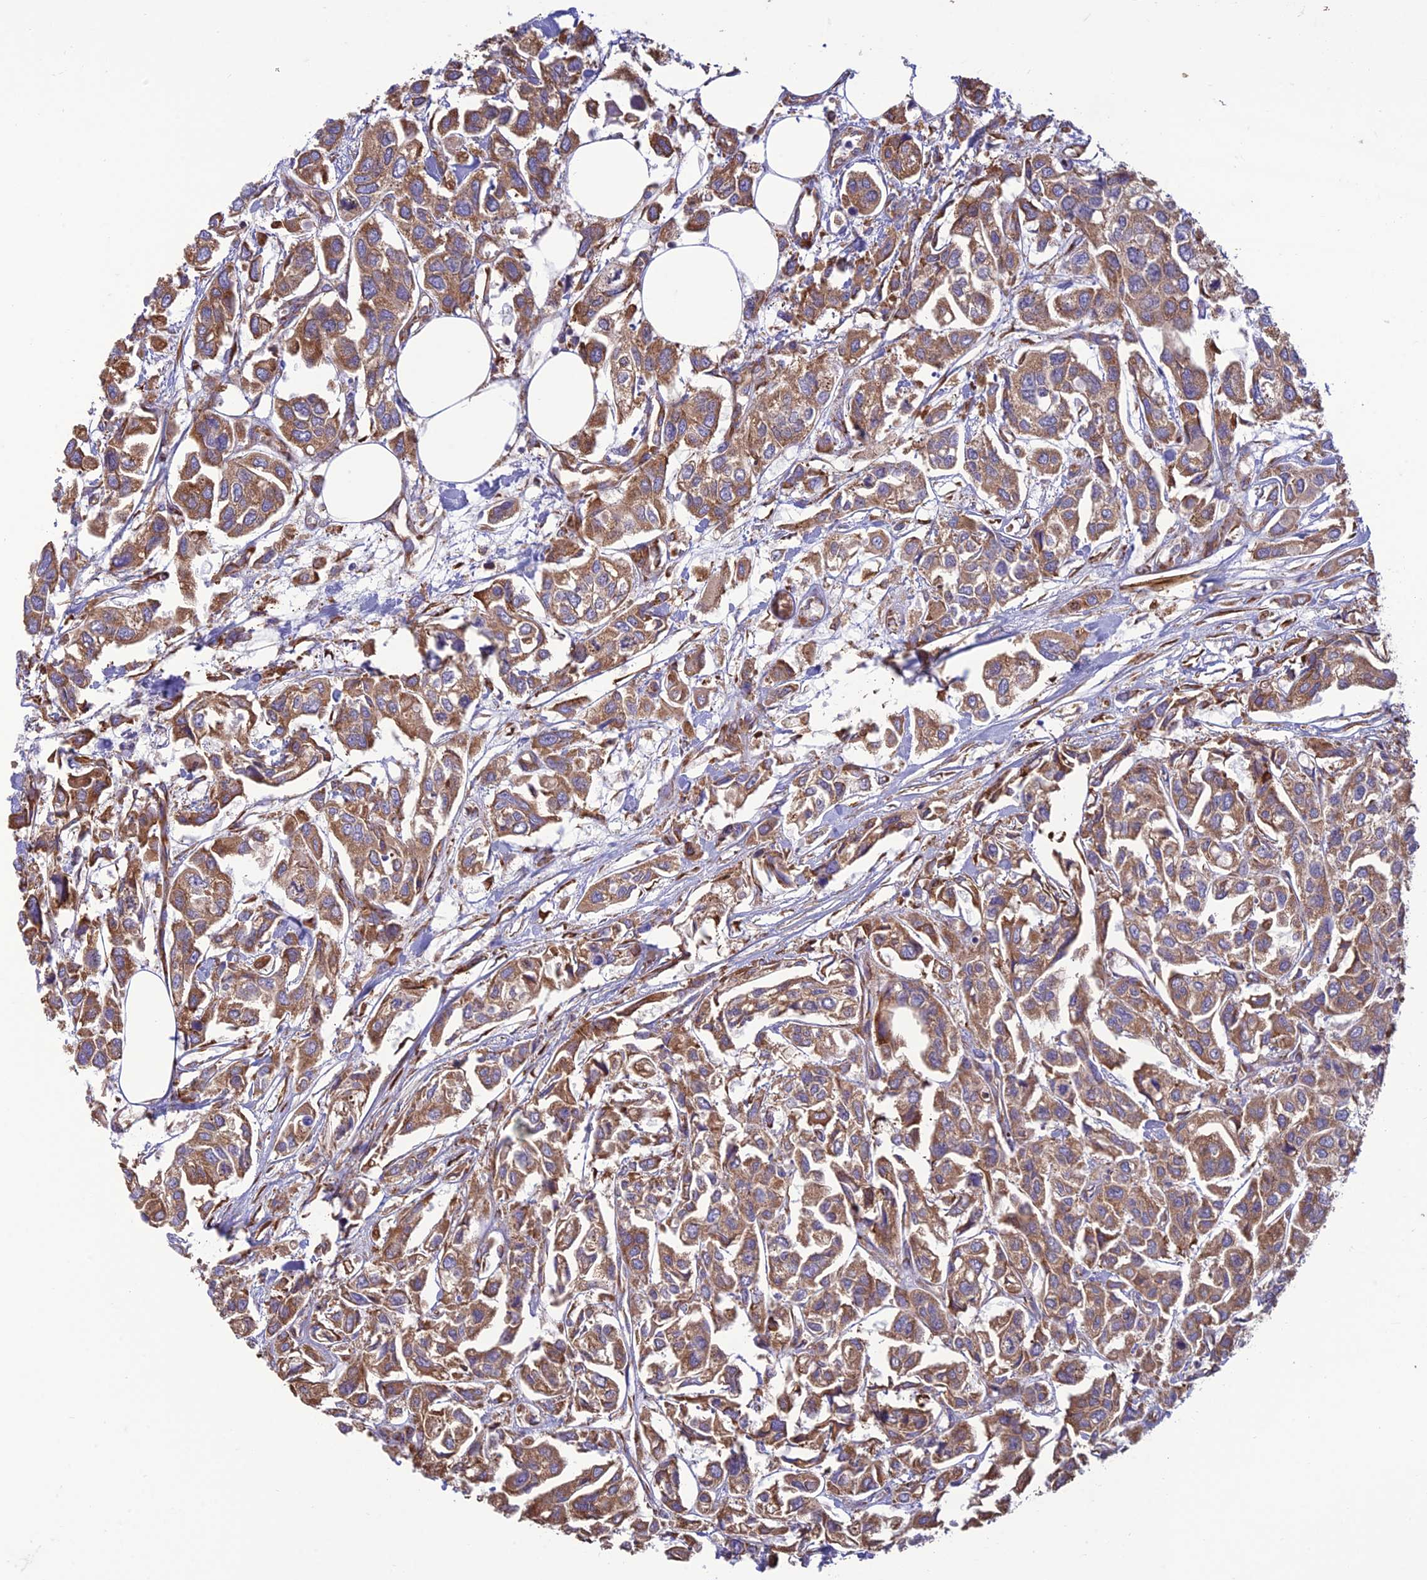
{"staining": {"intensity": "moderate", "quantity": ">75%", "location": "cytoplasmic/membranous"}, "tissue": "urothelial cancer", "cell_type": "Tumor cells", "image_type": "cancer", "snomed": [{"axis": "morphology", "description": "Urothelial carcinoma, High grade"}, {"axis": "topography", "description": "Urinary bladder"}], "caption": "Moderate cytoplasmic/membranous expression for a protein is identified in approximately >75% of tumor cells of urothelial cancer using IHC.", "gene": "RPL17-C18orf32", "patient": {"sex": "male", "age": 67}}